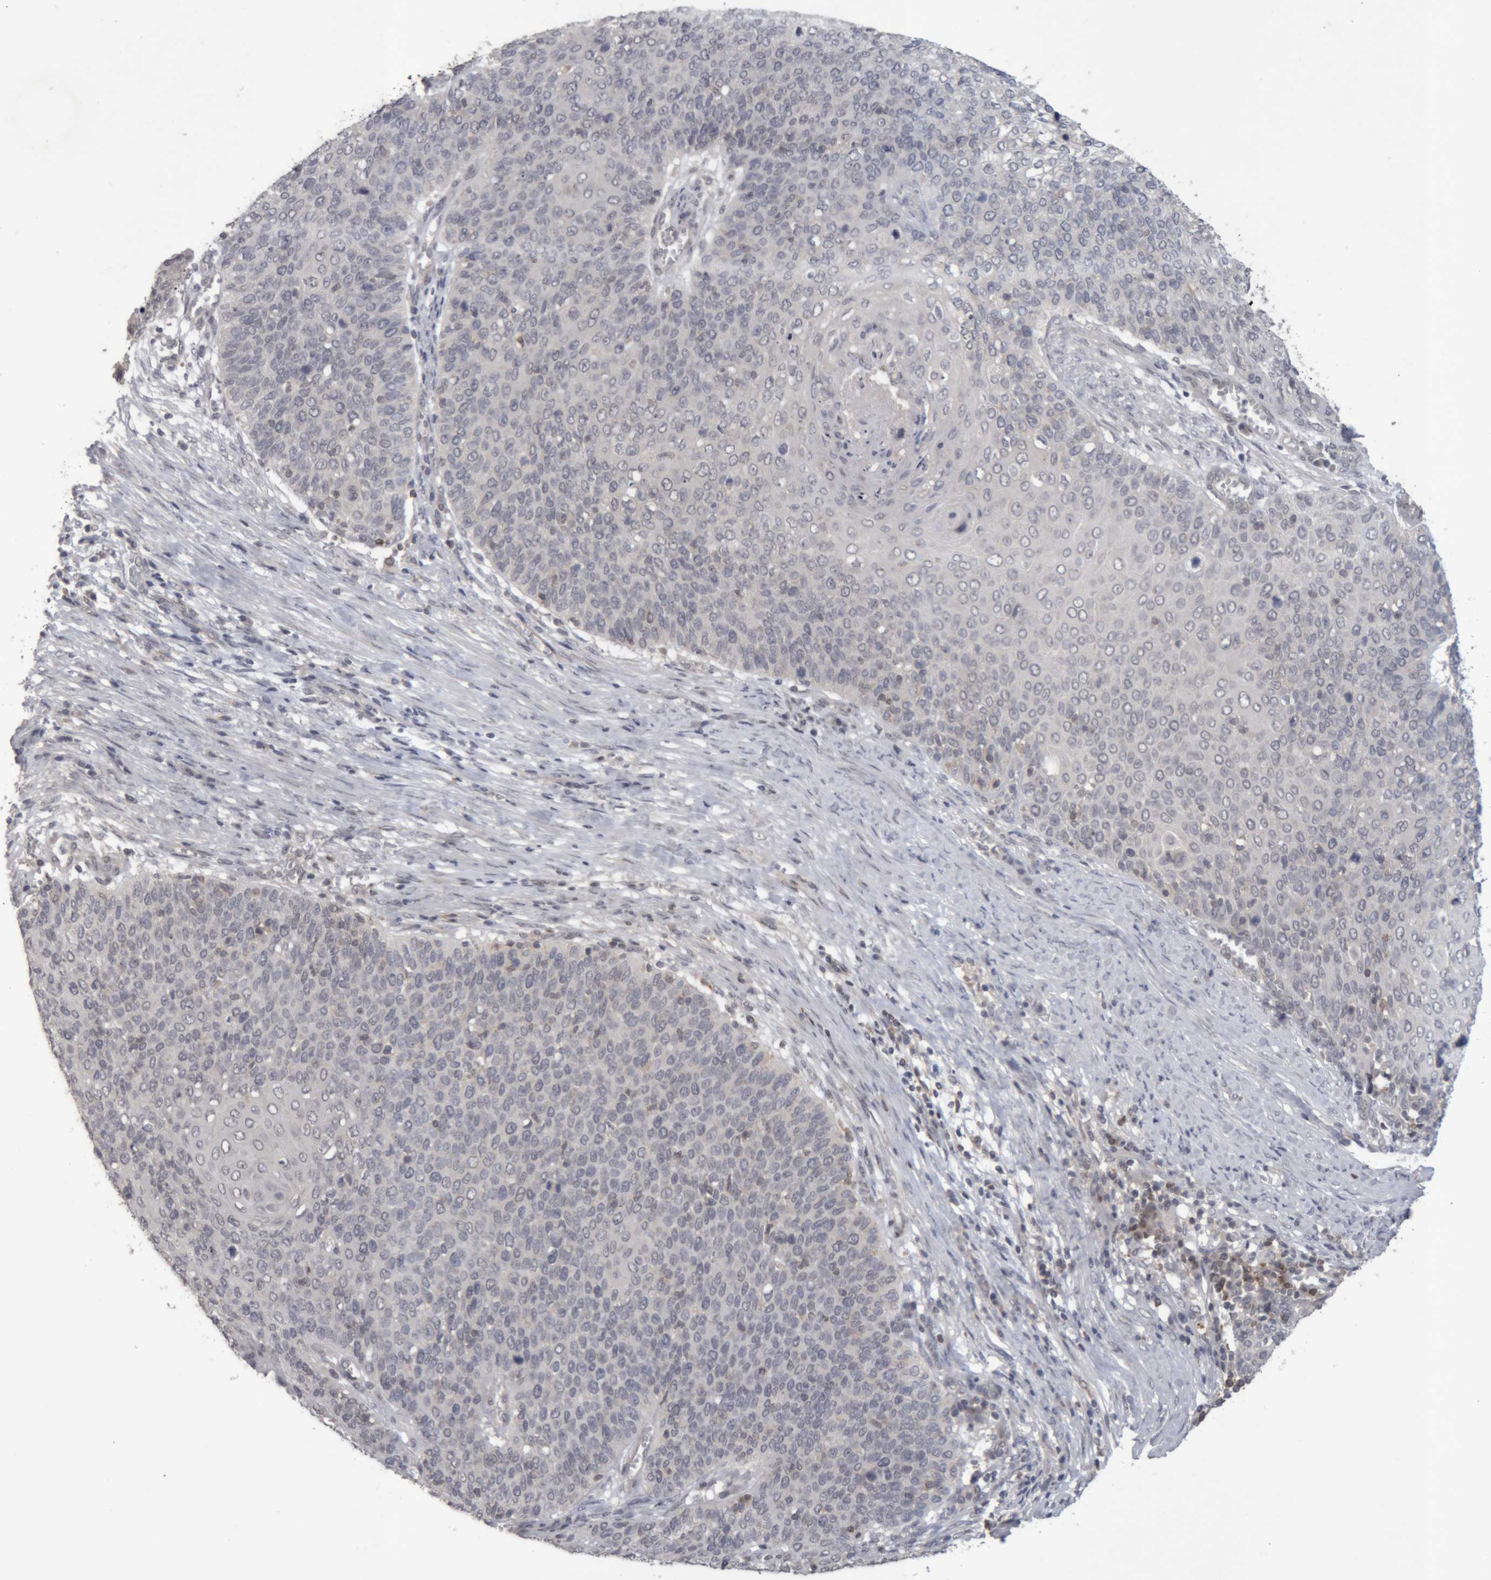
{"staining": {"intensity": "negative", "quantity": "none", "location": "none"}, "tissue": "cervical cancer", "cell_type": "Tumor cells", "image_type": "cancer", "snomed": [{"axis": "morphology", "description": "Squamous cell carcinoma, NOS"}, {"axis": "topography", "description": "Cervix"}], "caption": "Immunohistochemistry (IHC) photomicrograph of cervical cancer (squamous cell carcinoma) stained for a protein (brown), which reveals no staining in tumor cells.", "gene": "NFATC2", "patient": {"sex": "female", "age": 39}}